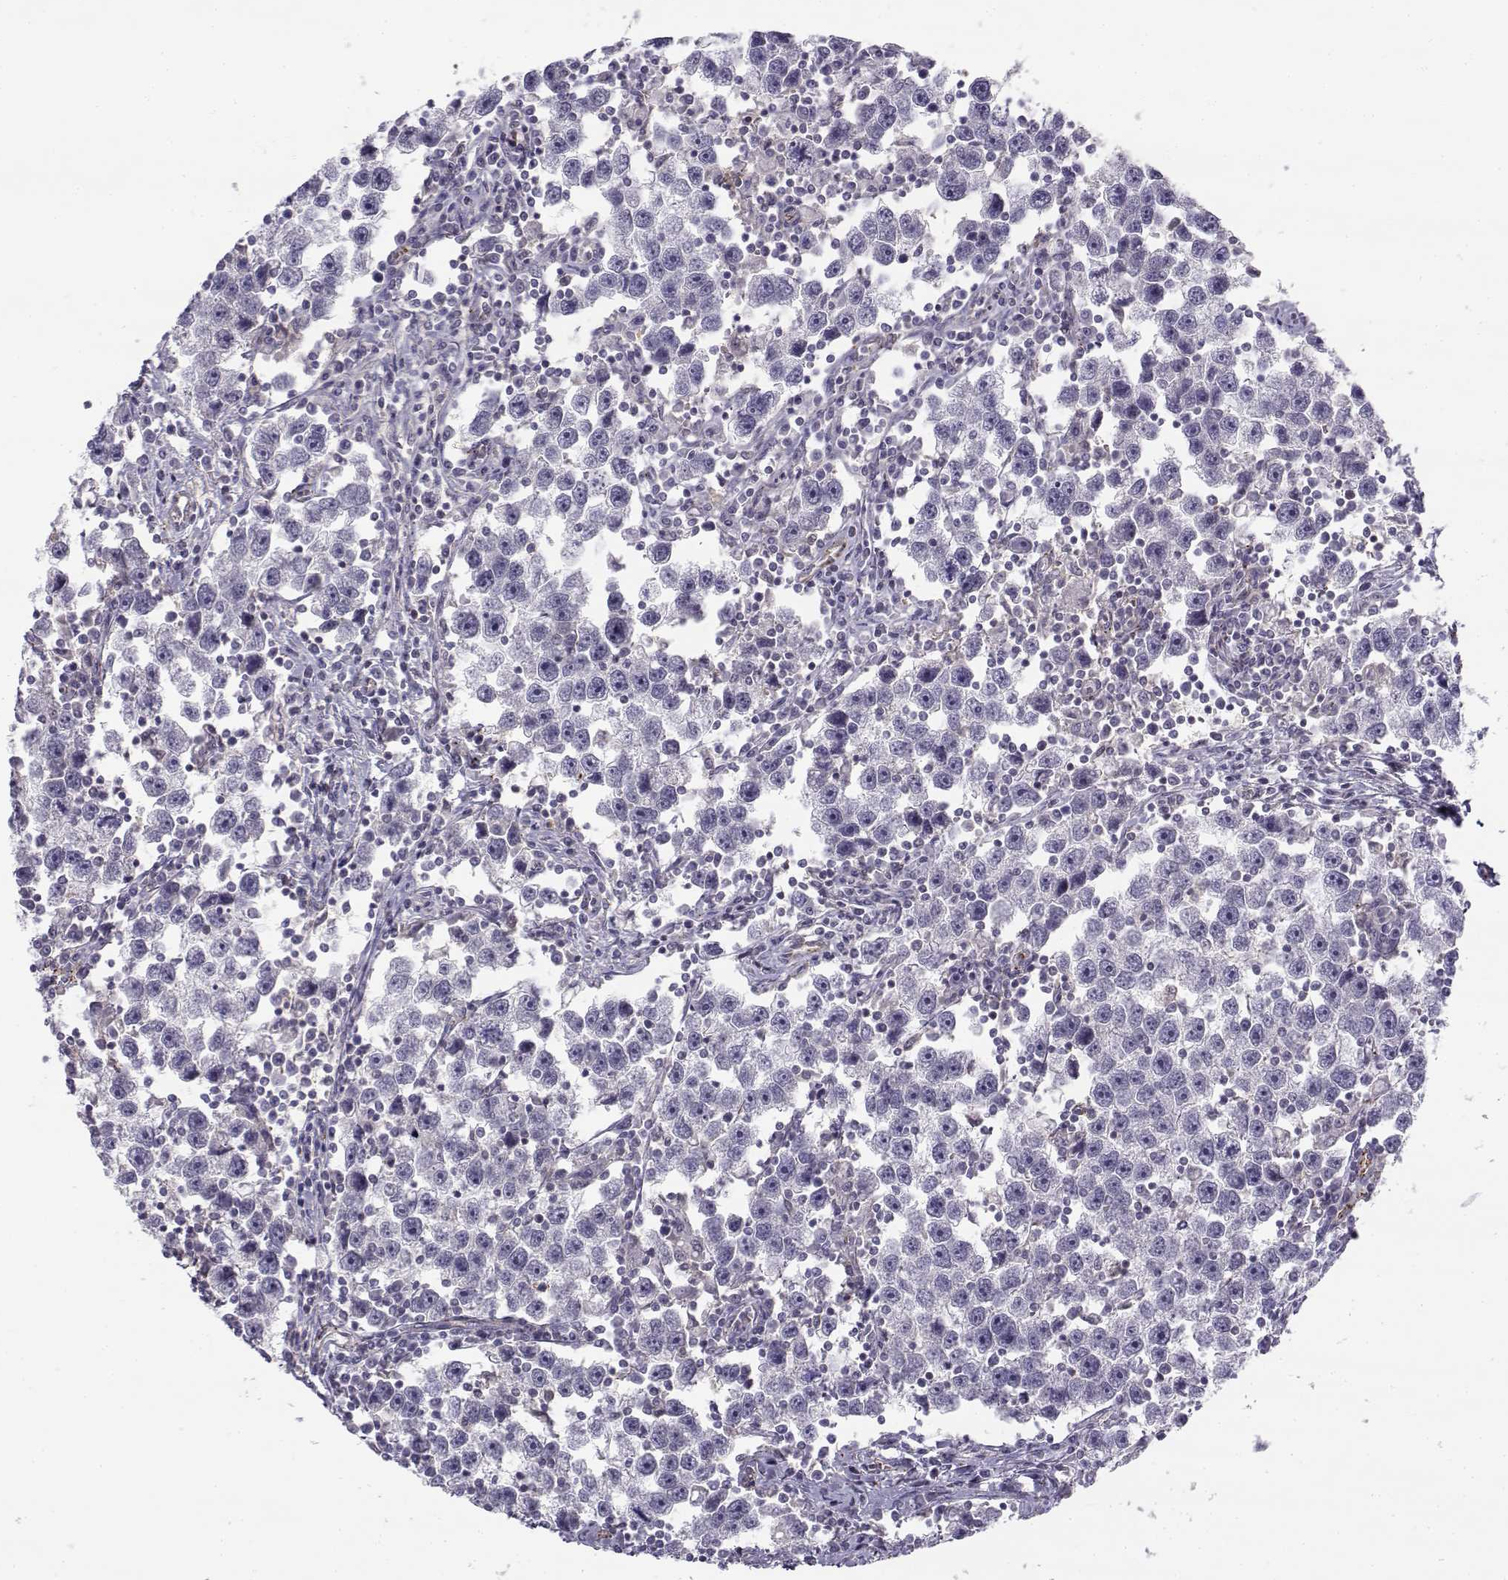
{"staining": {"intensity": "negative", "quantity": "none", "location": "none"}, "tissue": "testis cancer", "cell_type": "Tumor cells", "image_type": "cancer", "snomed": [{"axis": "morphology", "description": "Seminoma, NOS"}, {"axis": "topography", "description": "Testis"}], "caption": "This is an IHC micrograph of human testis seminoma. There is no positivity in tumor cells.", "gene": "MYO1A", "patient": {"sex": "male", "age": 30}}